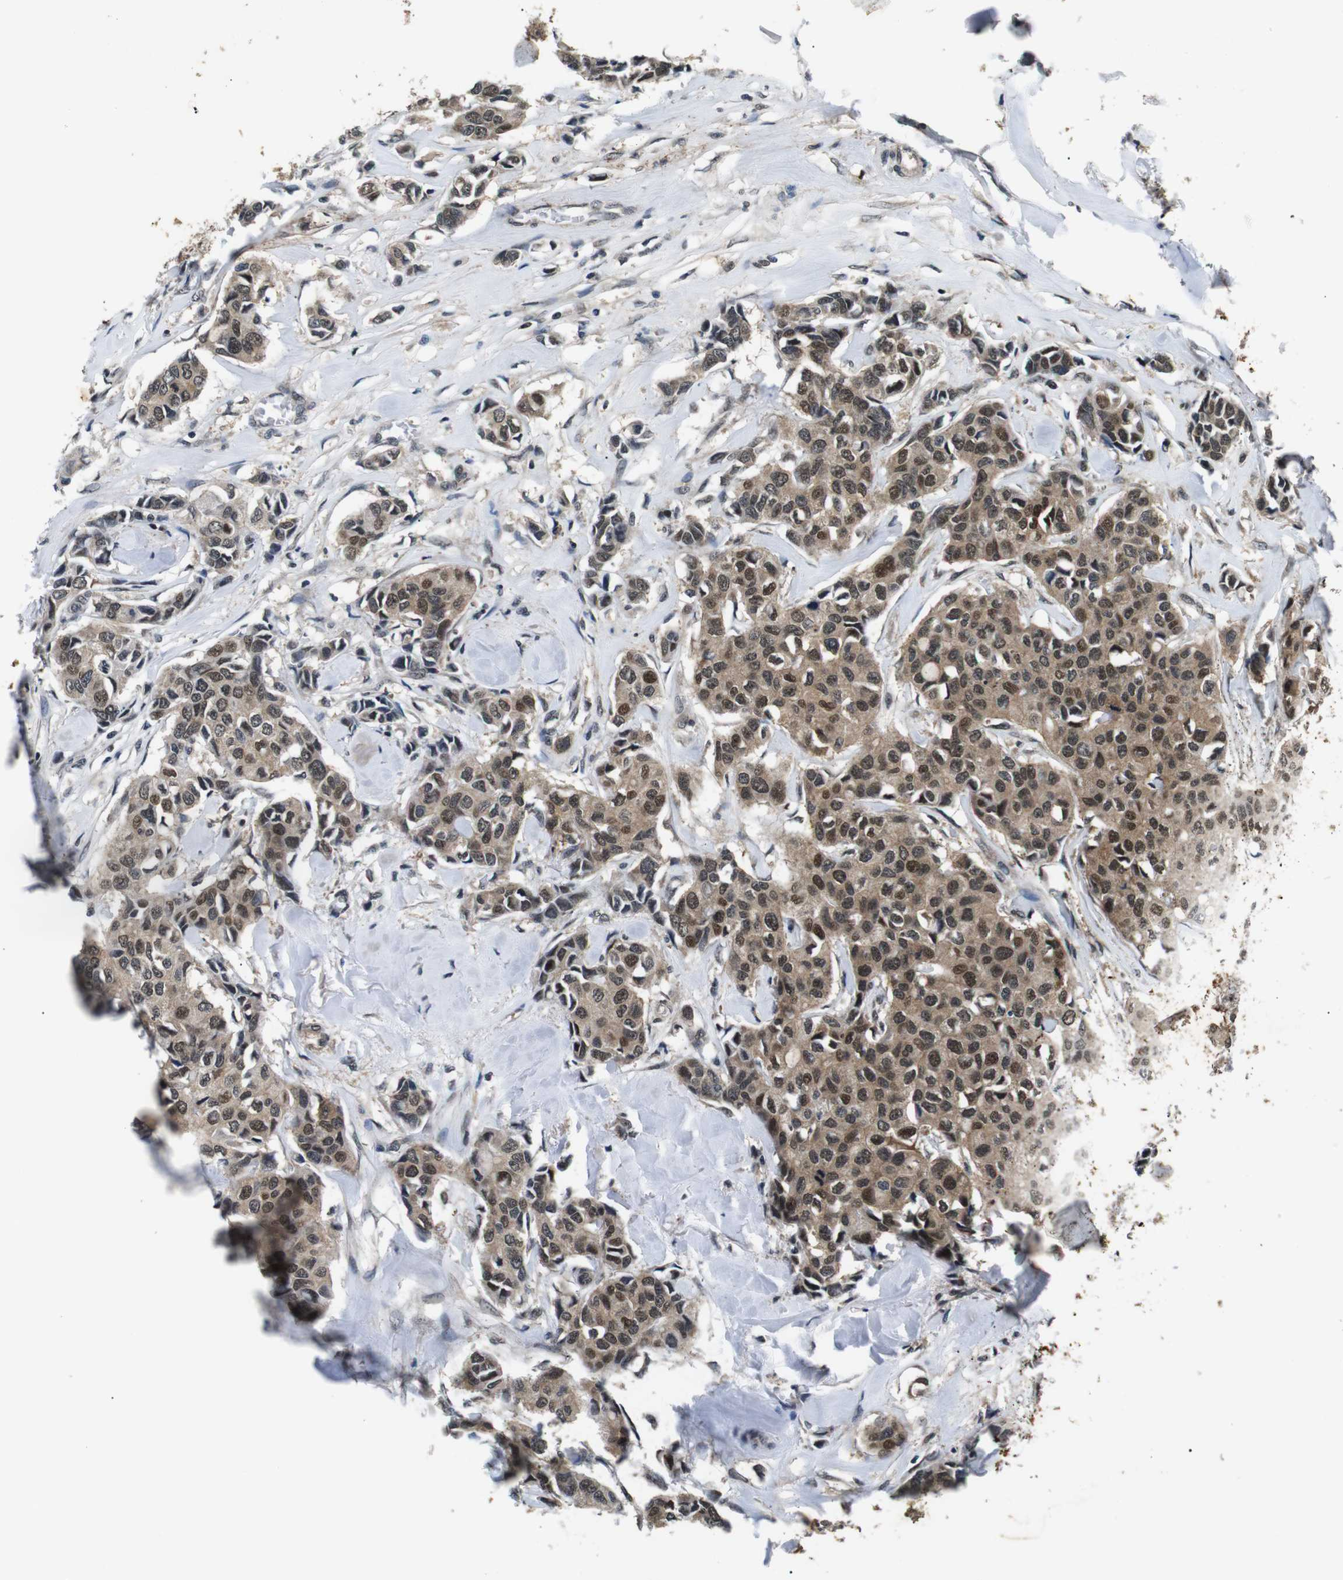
{"staining": {"intensity": "moderate", "quantity": ">75%", "location": "cytoplasmic/membranous,nuclear"}, "tissue": "breast cancer", "cell_type": "Tumor cells", "image_type": "cancer", "snomed": [{"axis": "morphology", "description": "Duct carcinoma"}, {"axis": "topography", "description": "Breast"}], "caption": "Brown immunohistochemical staining in breast intraductal carcinoma reveals moderate cytoplasmic/membranous and nuclear positivity in about >75% of tumor cells. (DAB (3,3'-diaminobenzidine) = brown stain, brightfield microscopy at high magnification).", "gene": "SKP1", "patient": {"sex": "female", "age": 80}}